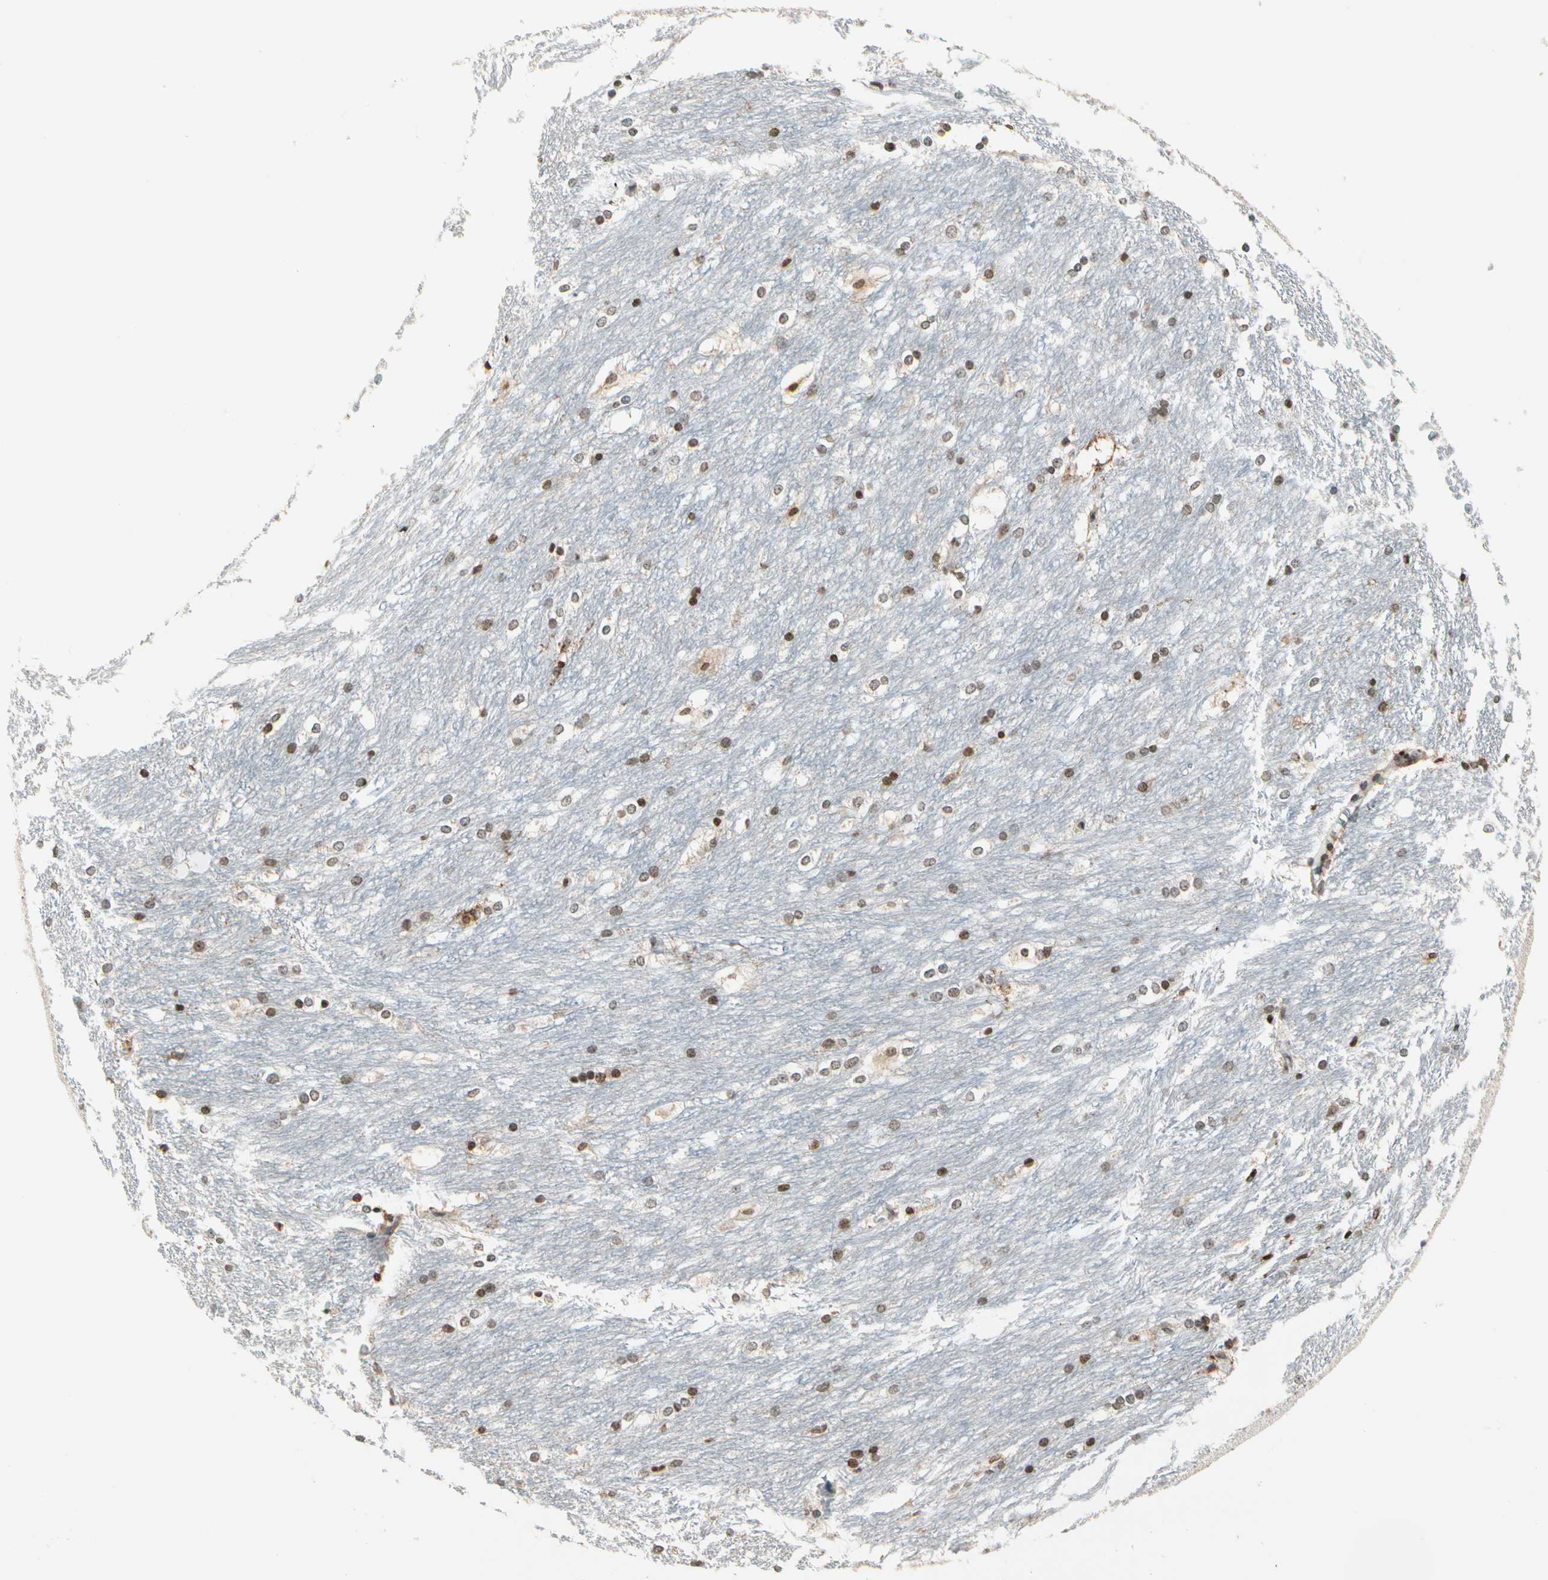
{"staining": {"intensity": "moderate", "quantity": ">75%", "location": "nuclear"}, "tissue": "caudate", "cell_type": "Glial cells", "image_type": "normal", "snomed": [{"axis": "morphology", "description": "Normal tissue, NOS"}, {"axis": "topography", "description": "Lateral ventricle wall"}], "caption": "An immunohistochemistry photomicrograph of normal tissue is shown. Protein staining in brown shows moderate nuclear positivity in caudate within glial cells.", "gene": "FER", "patient": {"sex": "female", "age": 19}}